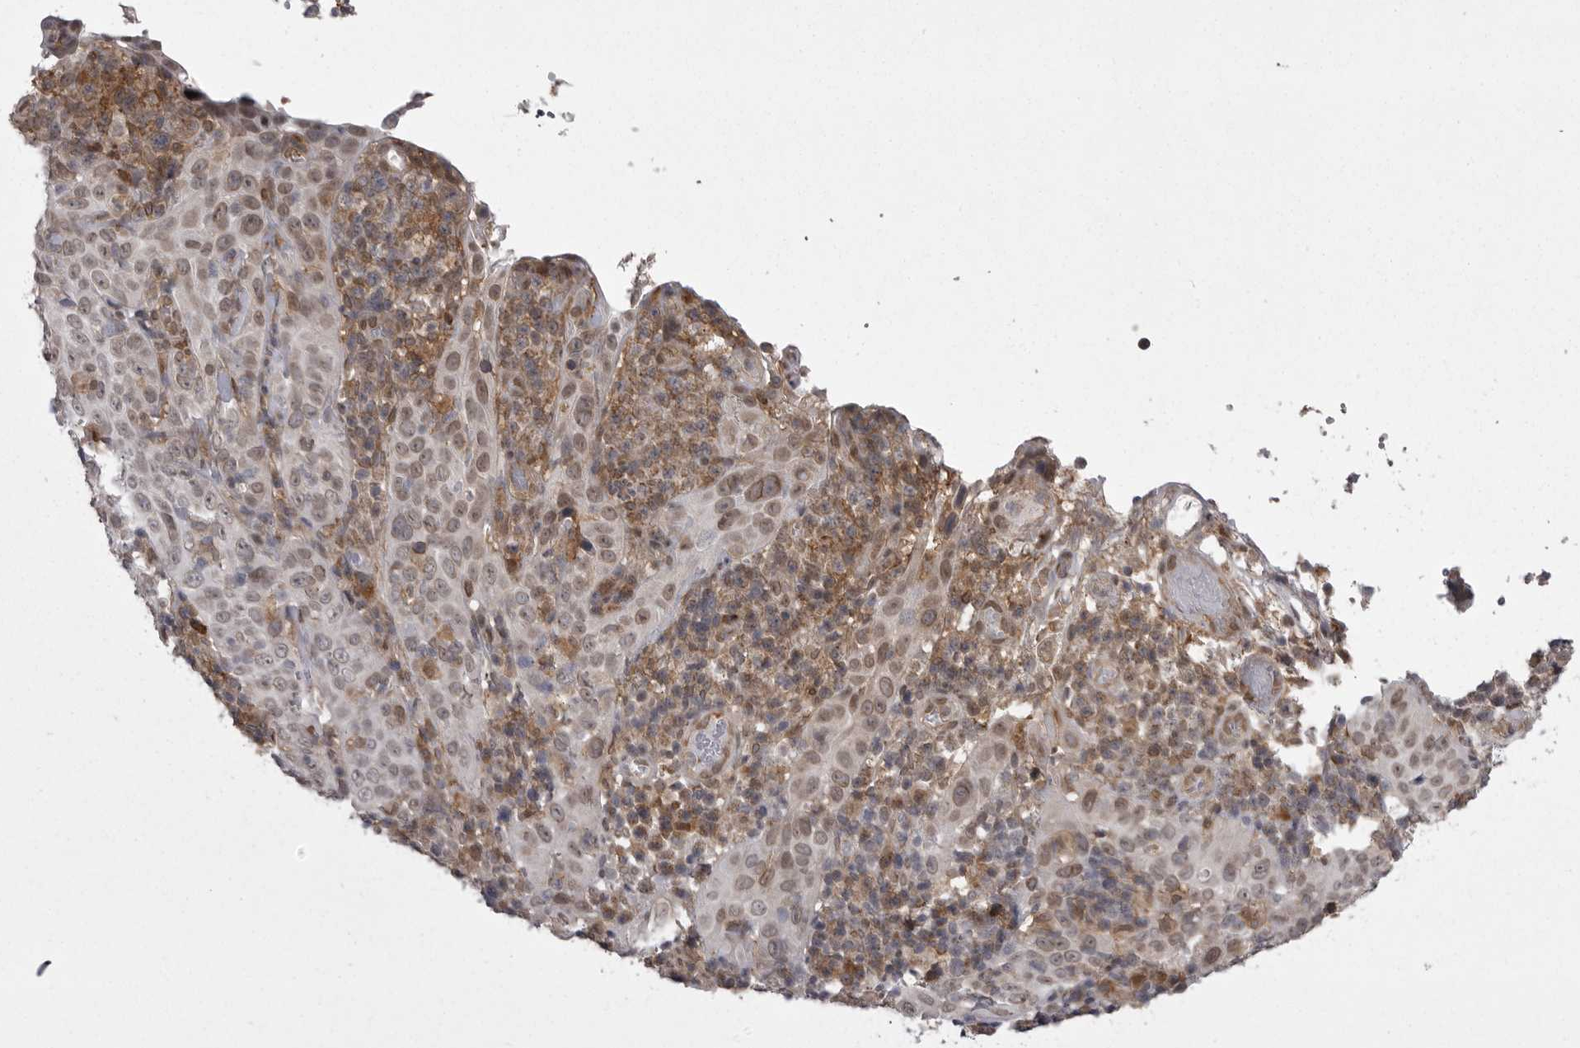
{"staining": {"intensity": "weak", "quantity": ">75%", "location": "nuclear"}, "tissue": "cervical cancer", "cell_type": "Tumor cells", "image_type": "cancer", "snomed": [{"axis": "morphology", "description": "Squamous cell carcinoma, NOS"}, {"axis": "topography", "description": "Cervix"}], "caption": "Weak nuclear positivity is identified in approximately >75% of tumor cells in cervical cancer (squamous cell carcinoma).", "gene": "ABL1", "patient": {"sex": "female", "age": 46}}